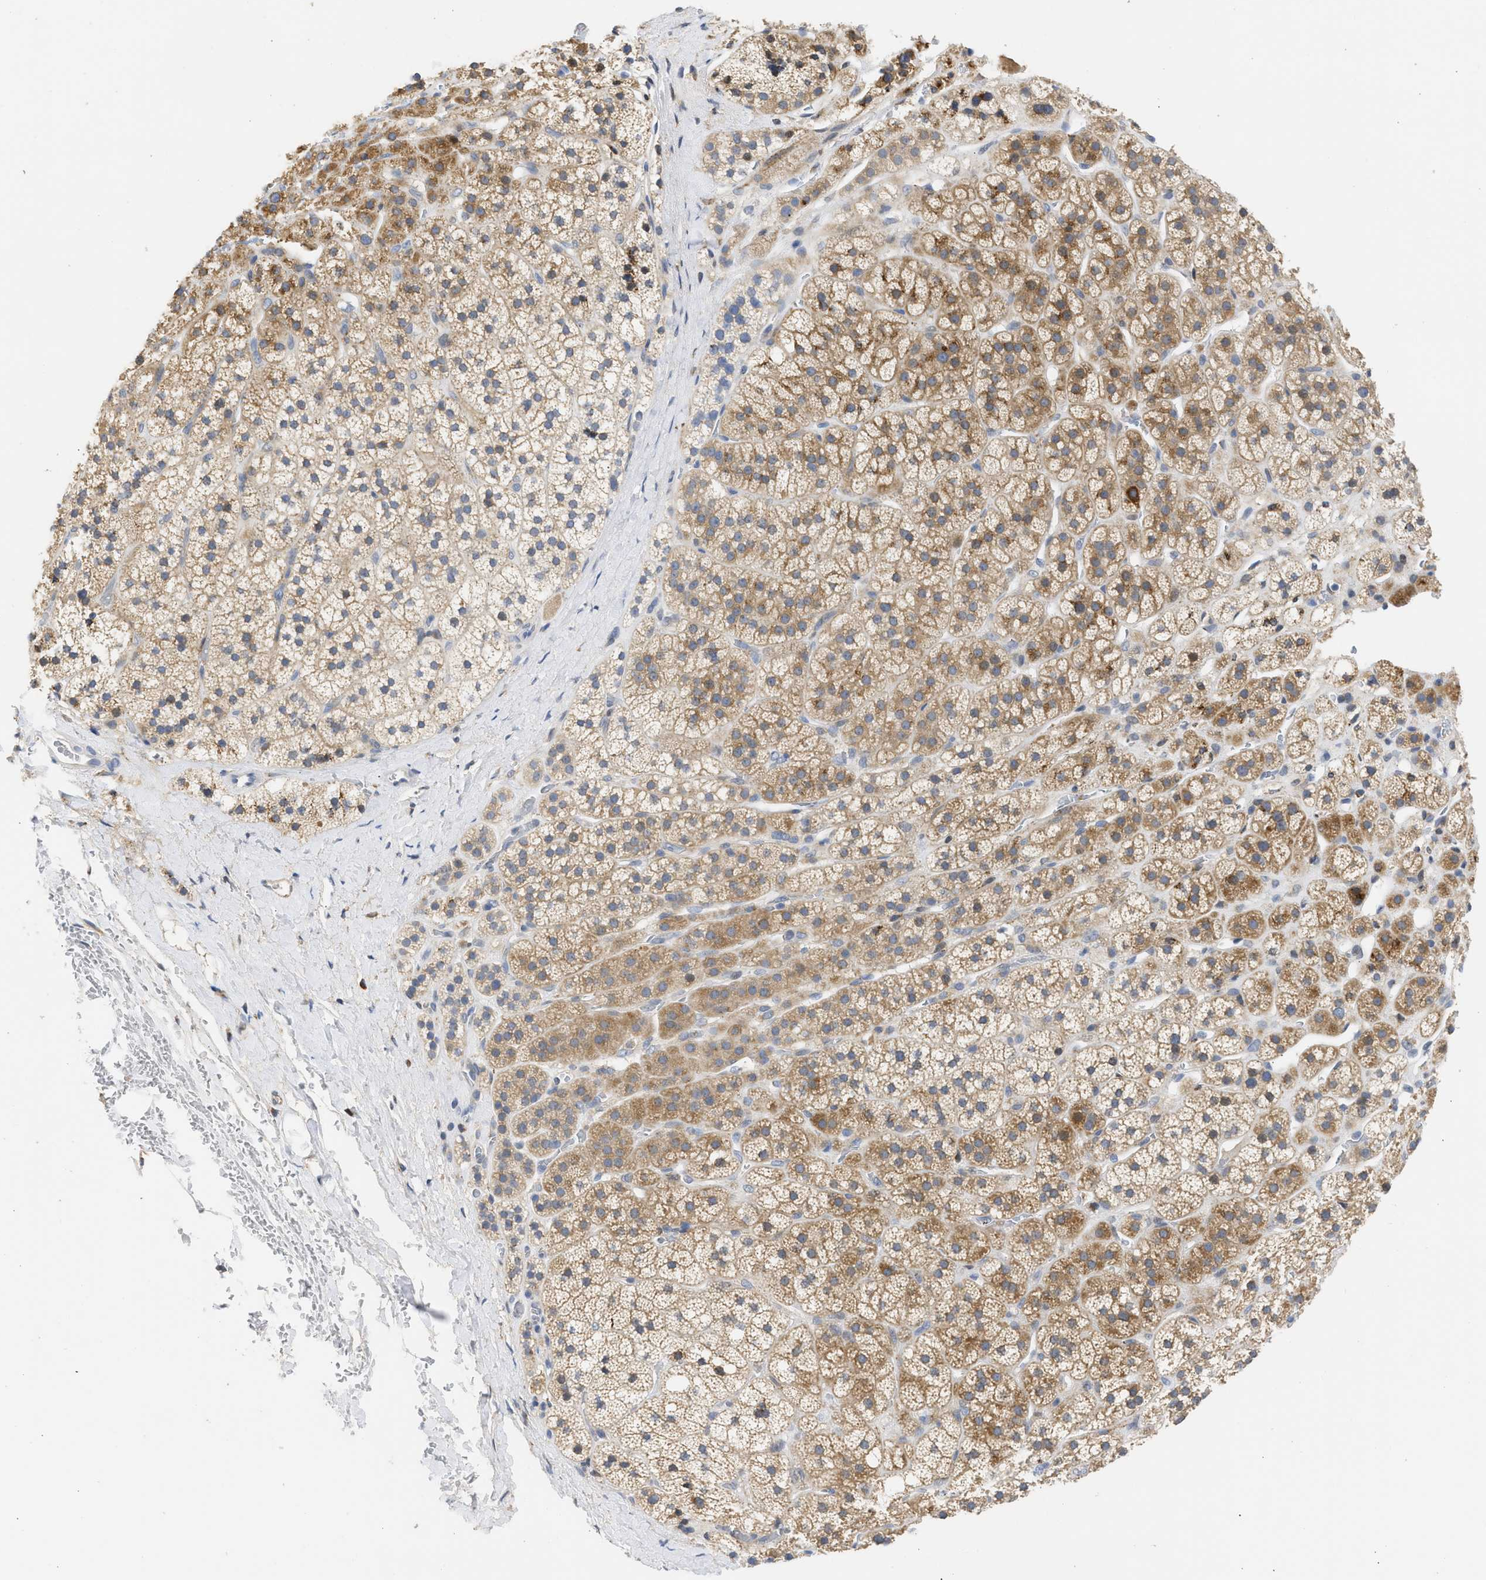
{"staining": {"intensity": "strong", "quantity": ">75%", "location": "cytoplasmic/membranous"}, "tissue": "adrenal gland", "cell_type": "Glandular cells", "image_type": "normal", "snomed": [{"axis": "morphology", "description": "Normal tissue, NOS"}, {"axis": "topography", "description": "Adrenal gland"}], "caption": "The micrograph exhibits a brown stain indicating the presence of a protein in the cytoplasmic/membranous of glandular cells in adrenal gland.", "gene": "TMED1", "patient": {"sex": "male", "age": 56}}